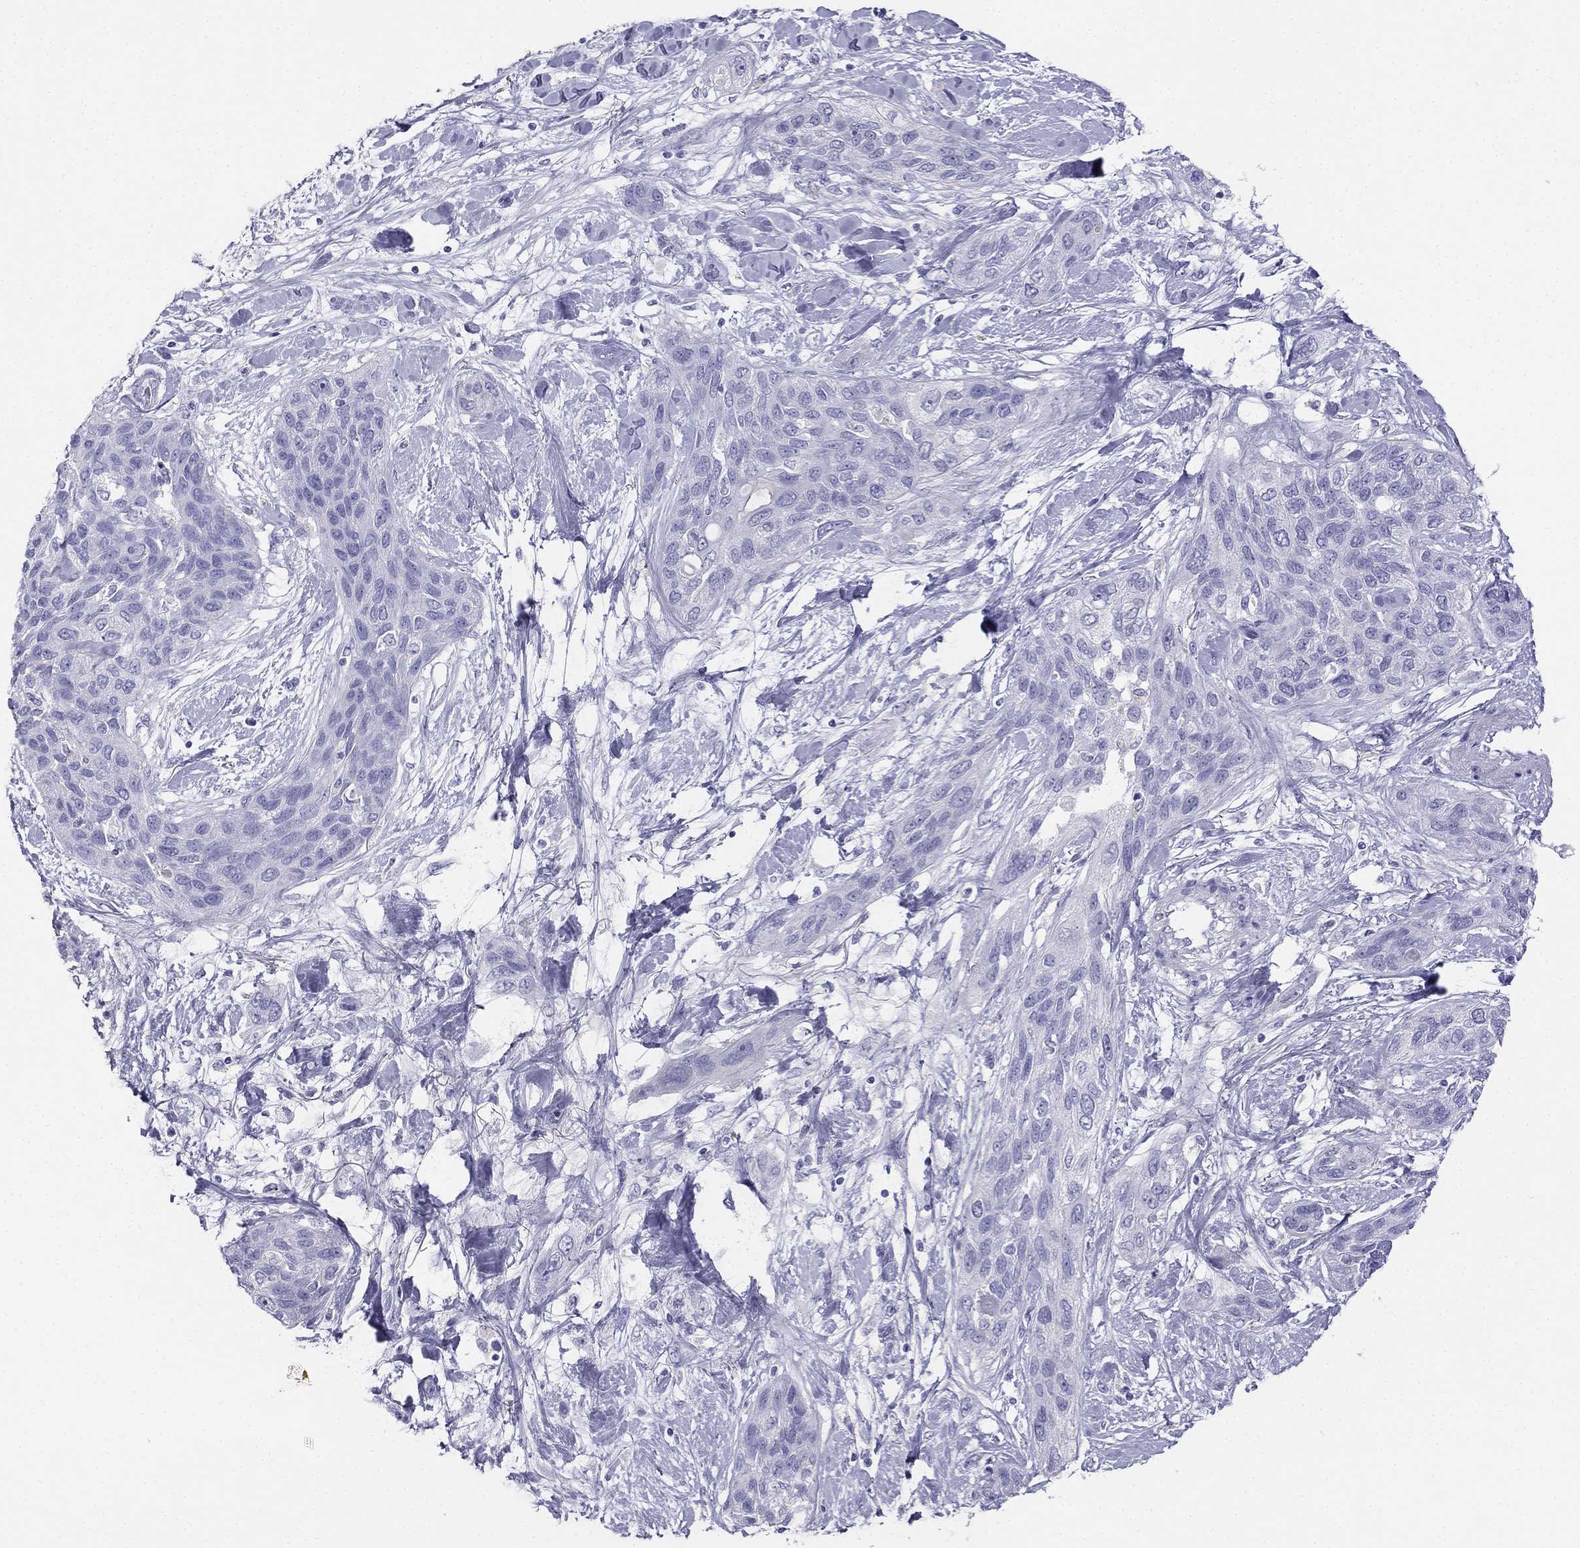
{"staining": {"intensity": "negative", "quantity": "none", "location": "none"}, "tissue": "lung cancer", "cell_type": "Tumor cells", "image_type": "cancer", "snomed": [{"axis": "morphology", "description": "Squamous cell carcinoma, NOS"}, {"axis": "topography", "description": "Lung"}], "caption": "Immunohistochemistry (IHC) image of neoplastic tissue: human lung cancer stained with DAB exhibits no significant protein expression in tumor cells.", "gene": "ALOXE3", "patient": {"sex": "female", "age": 70}}